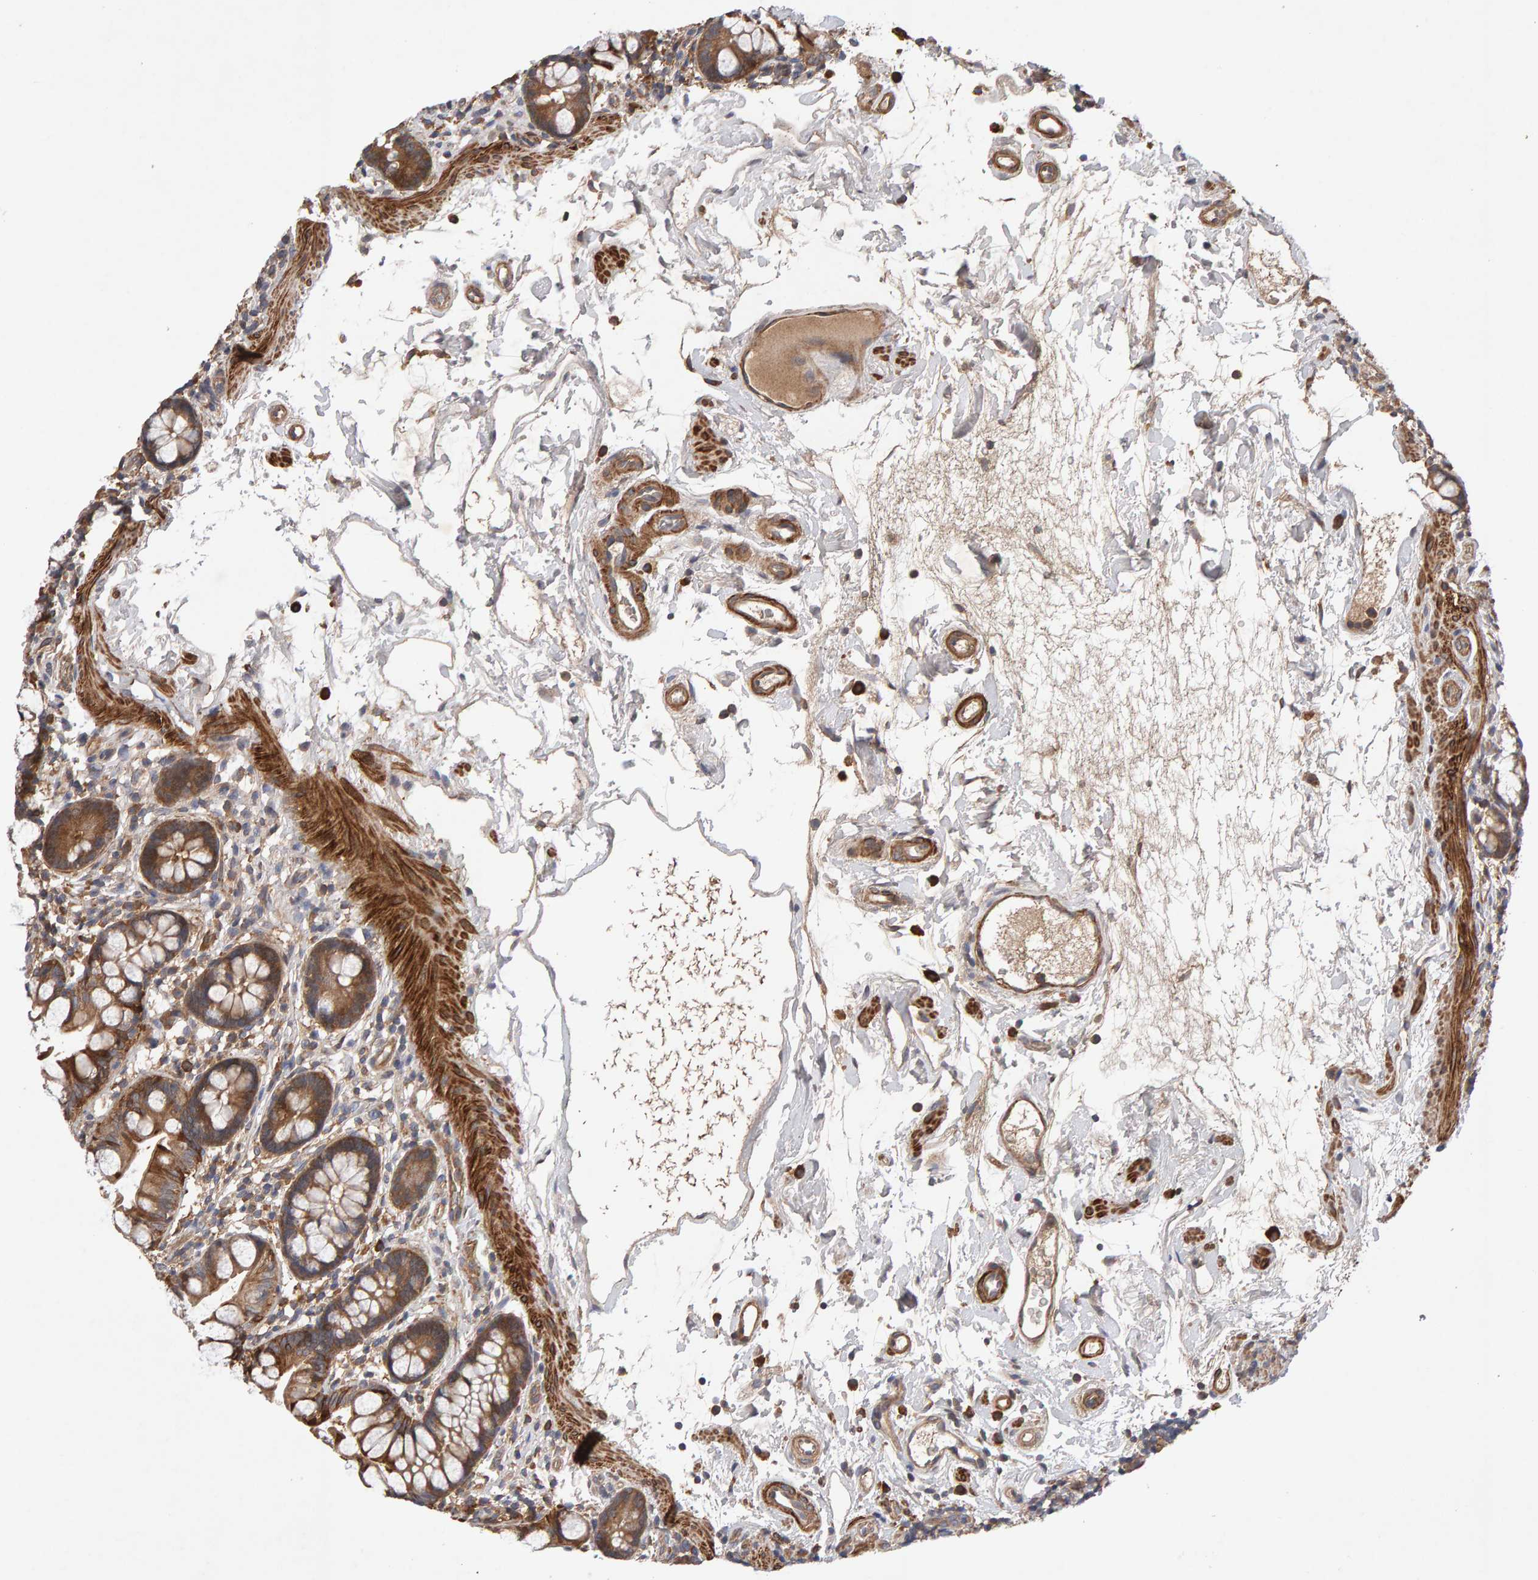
{"staining": {"intensity": "moderate", "quantity": ">75%", "location": "cytoplasmic/membranous"}, "tissue": "small intestine", "cell_type": "Glandular cells", "image_type": "normal", "snomed": [{"axis": "morphology", "description": "Normal tissue, NOS"}, {"axis": "topography", "description": "Small intestine"}], "caption": "Protein staining of unremarkable small intestine reveals moderate cytoplasmic/membranous positivity in about >75% of glandular cells.", "gene": "RNF19A", "patient": {"sex": "female", "age": 84}}